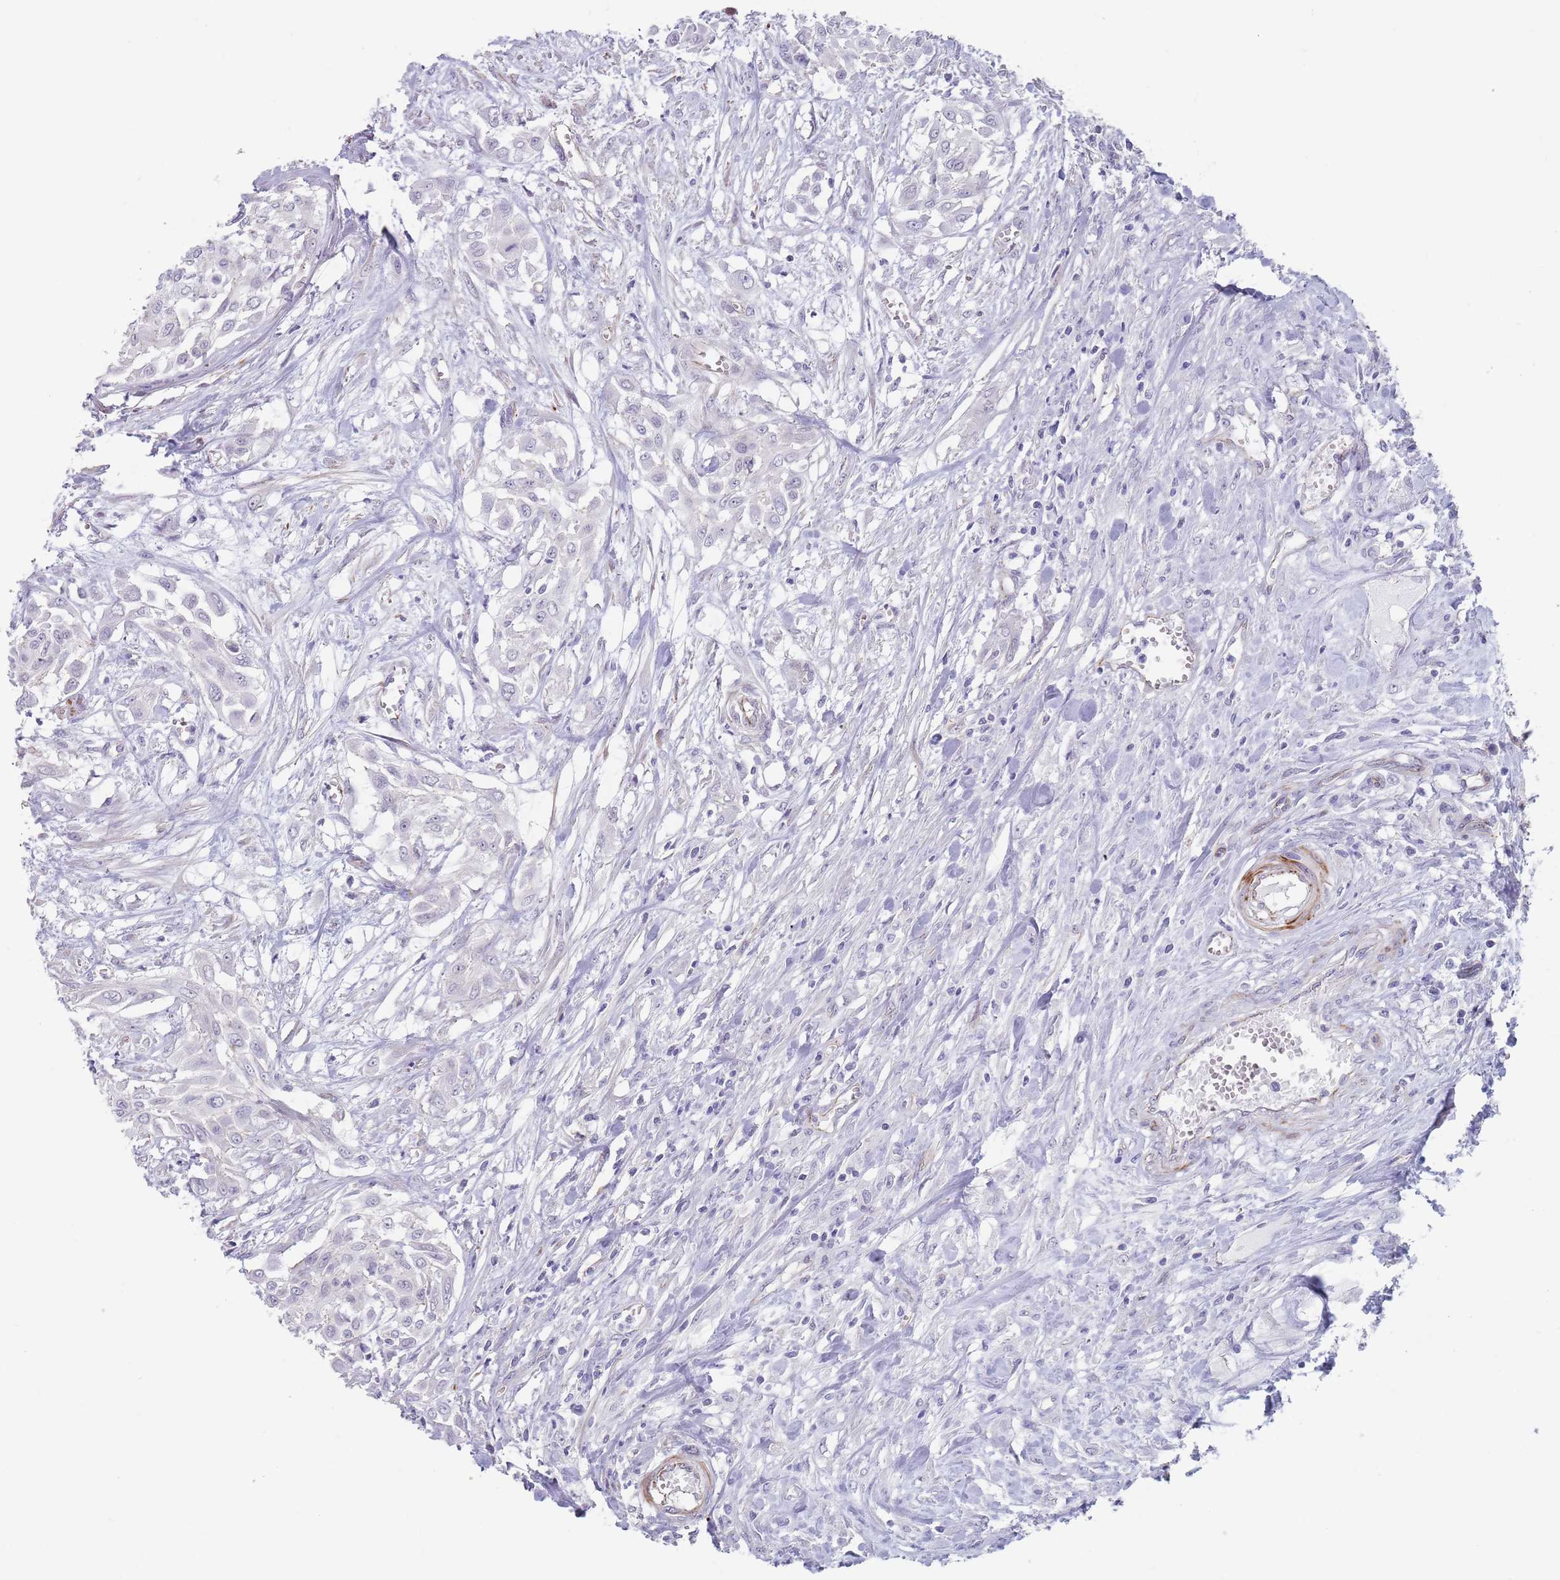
{"staining": {"intensity": "negative", "quantity": "none", "location": "none"}, "tissue": "urothelial cancer", "cell_type": "Tumor cells", "image_type": "cancer", "snomed": [{"axis": "morphology", "description": "Urothelial carcinoma, High grade"}, {"axis": "topography", "description": "Urinary bladder"}], "caption": "Immunohistochemistry micrograph of neoplastic tissue: high-grade urothelial carcinoma stained with DAB shows no significant protein expression in tumor cells.", "gene": "OR5A2", "patient": {"sex": "male", "age": 57}}